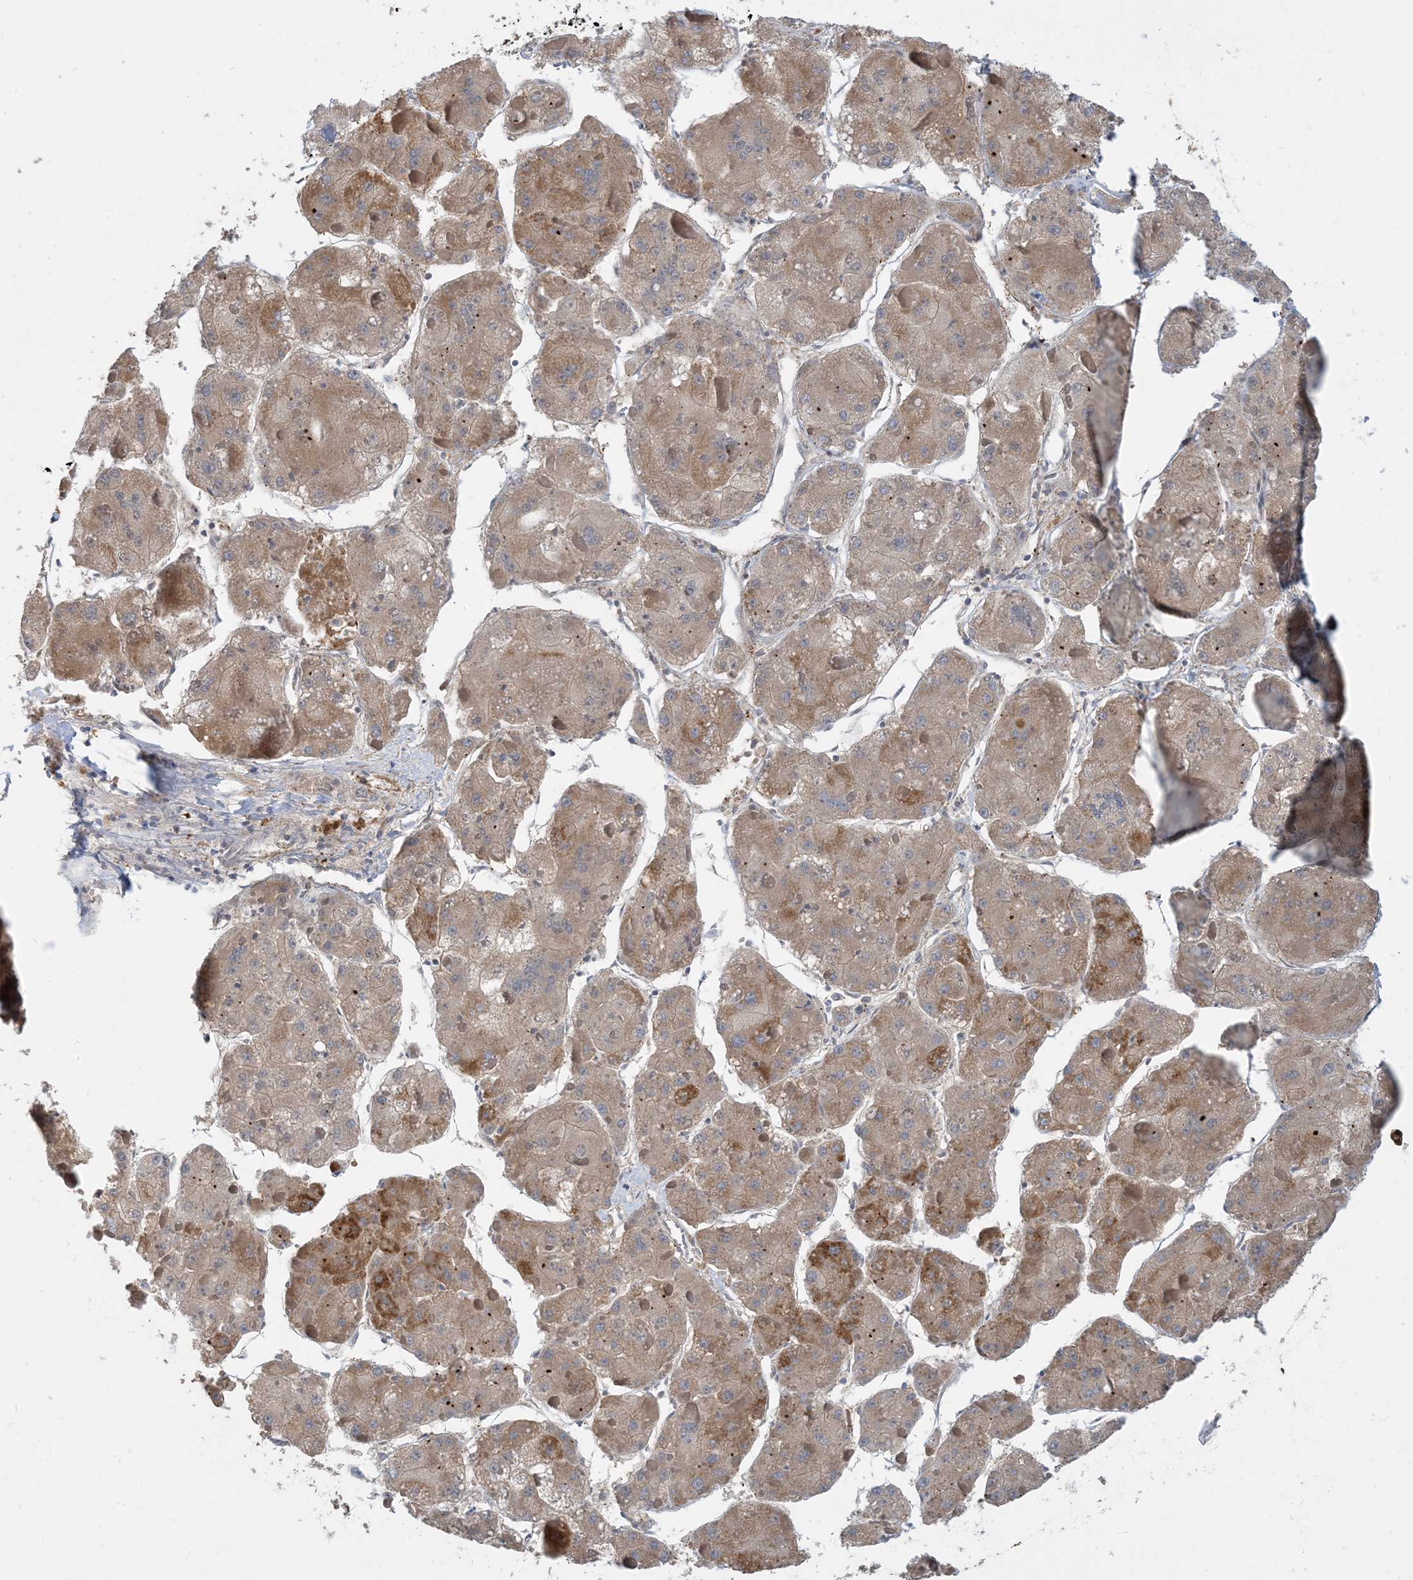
{"staining": {"intensity": "moderate", "quantity": ">75%", "location": "cytoplasmic/membranous"}, "tissue": "liver cancer", "cell_type": "Tumor cells", "image_type": "cancer", "snomed": [{"axis": "morphology", "description": "Carcinoma, Hepatocellular, NOS"}, {"axis": "topography", "description": "Liver"}], "caption": "Immunohistochemistry of liver cancer (hepatocellular carcinoma) shows medium levels of moderate cytoplasmic/membranous positivity in about >75% of tumor cells. Using DAB (brown) and hematoxylin (blue) stains, captured at high magnification using brightfield microscopy.", "gene": "SFMBT2", "patient": {"sex": "female", "age": 73}}